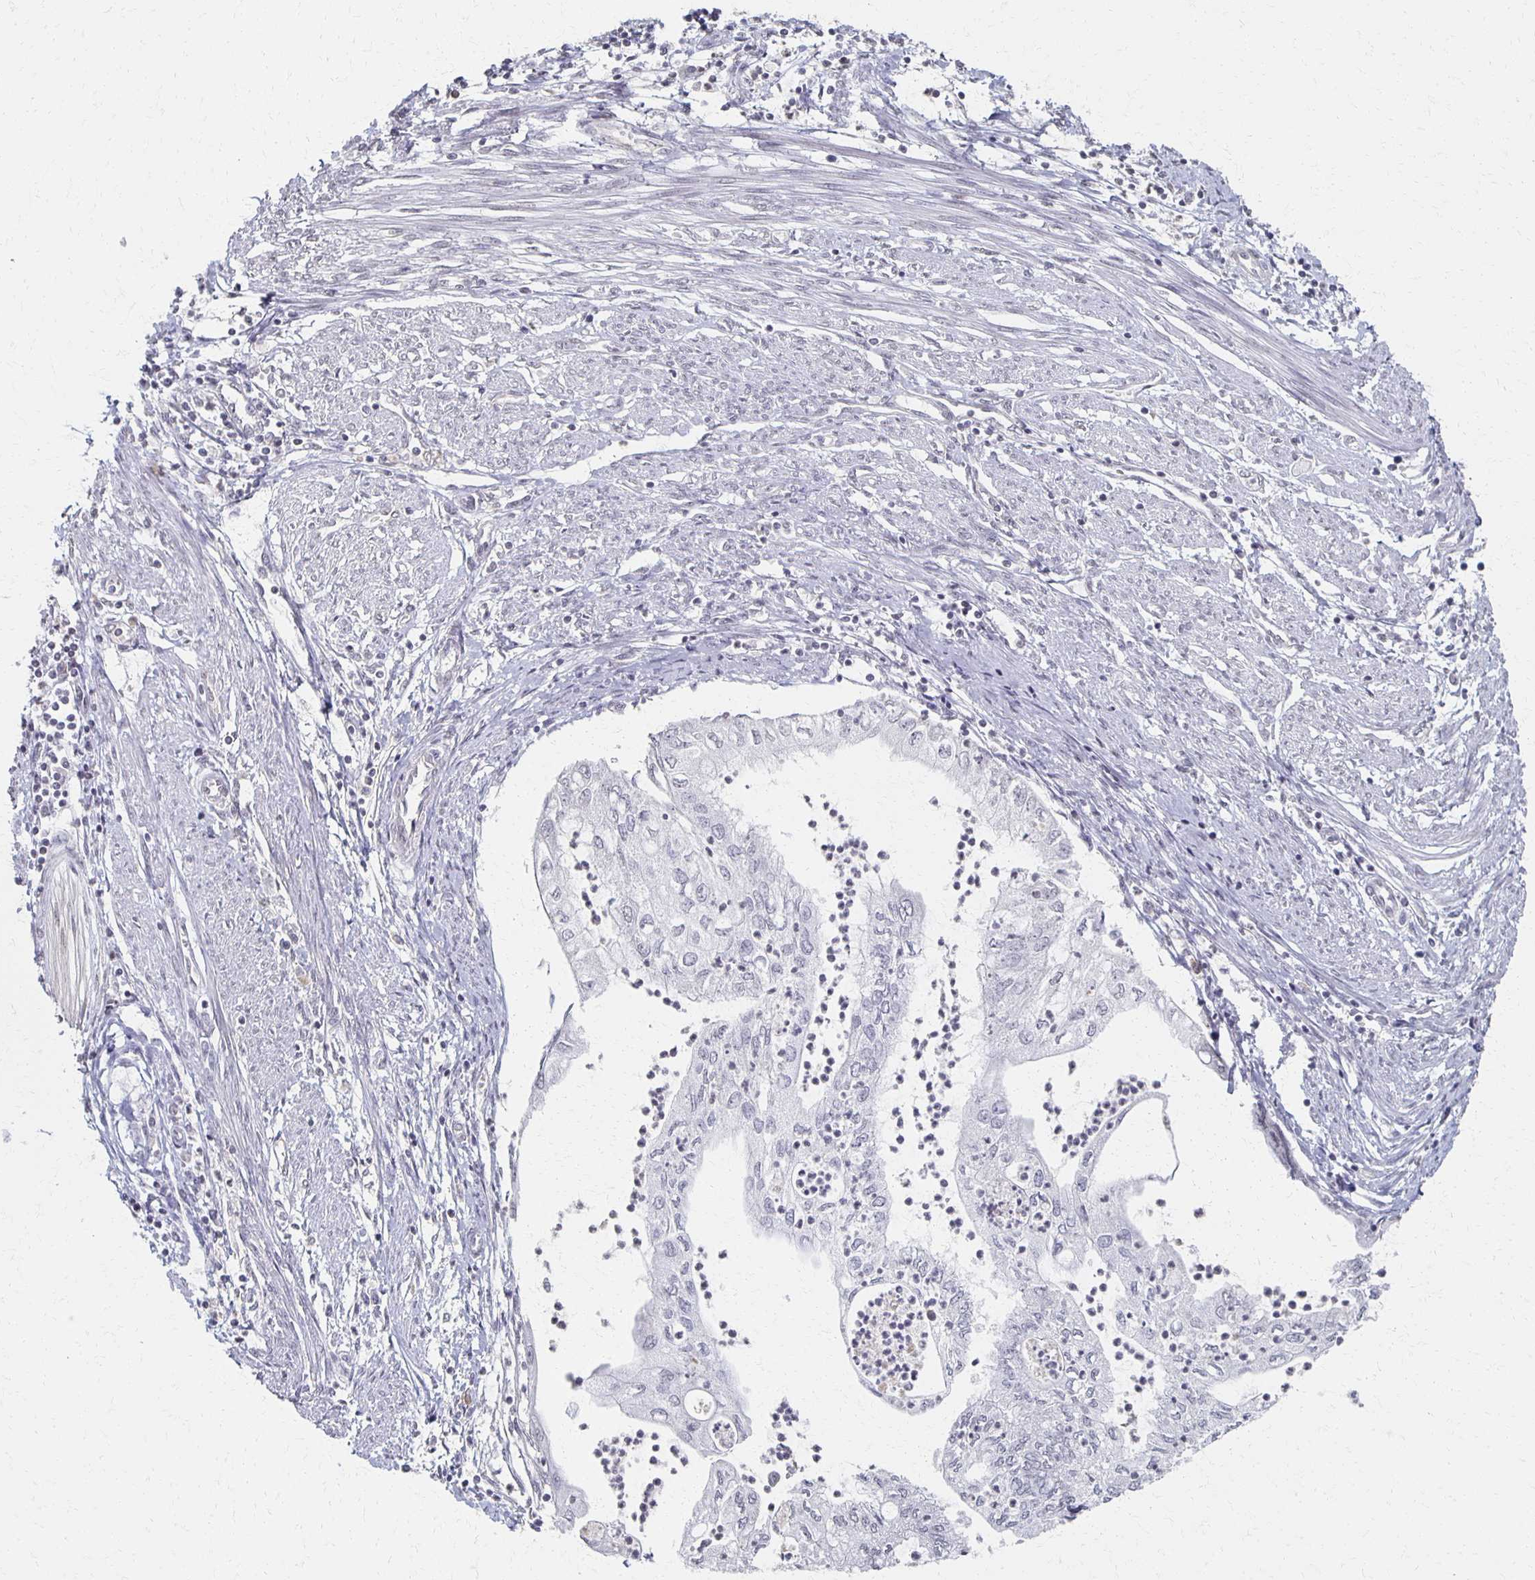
{"staining": {"intensity": "negative", "quantity": "none", "location": "none"}, "tissue": "endometrial cancer", "cell_type": "Tumor cells", "image_type": "cancer", "snomed": [{"axis": "morphology", "description": "Adenocarcinoma, NOS"}, {"axis": "topography", "description": "Endometrium"}], "caption": "Immunohistochemical staining of human endometrial cancer (adenocarcinoma) shows no significant staining in tumor cells.", "gene": "DAB1", "patient": {"sex": "female", "age": 75}}